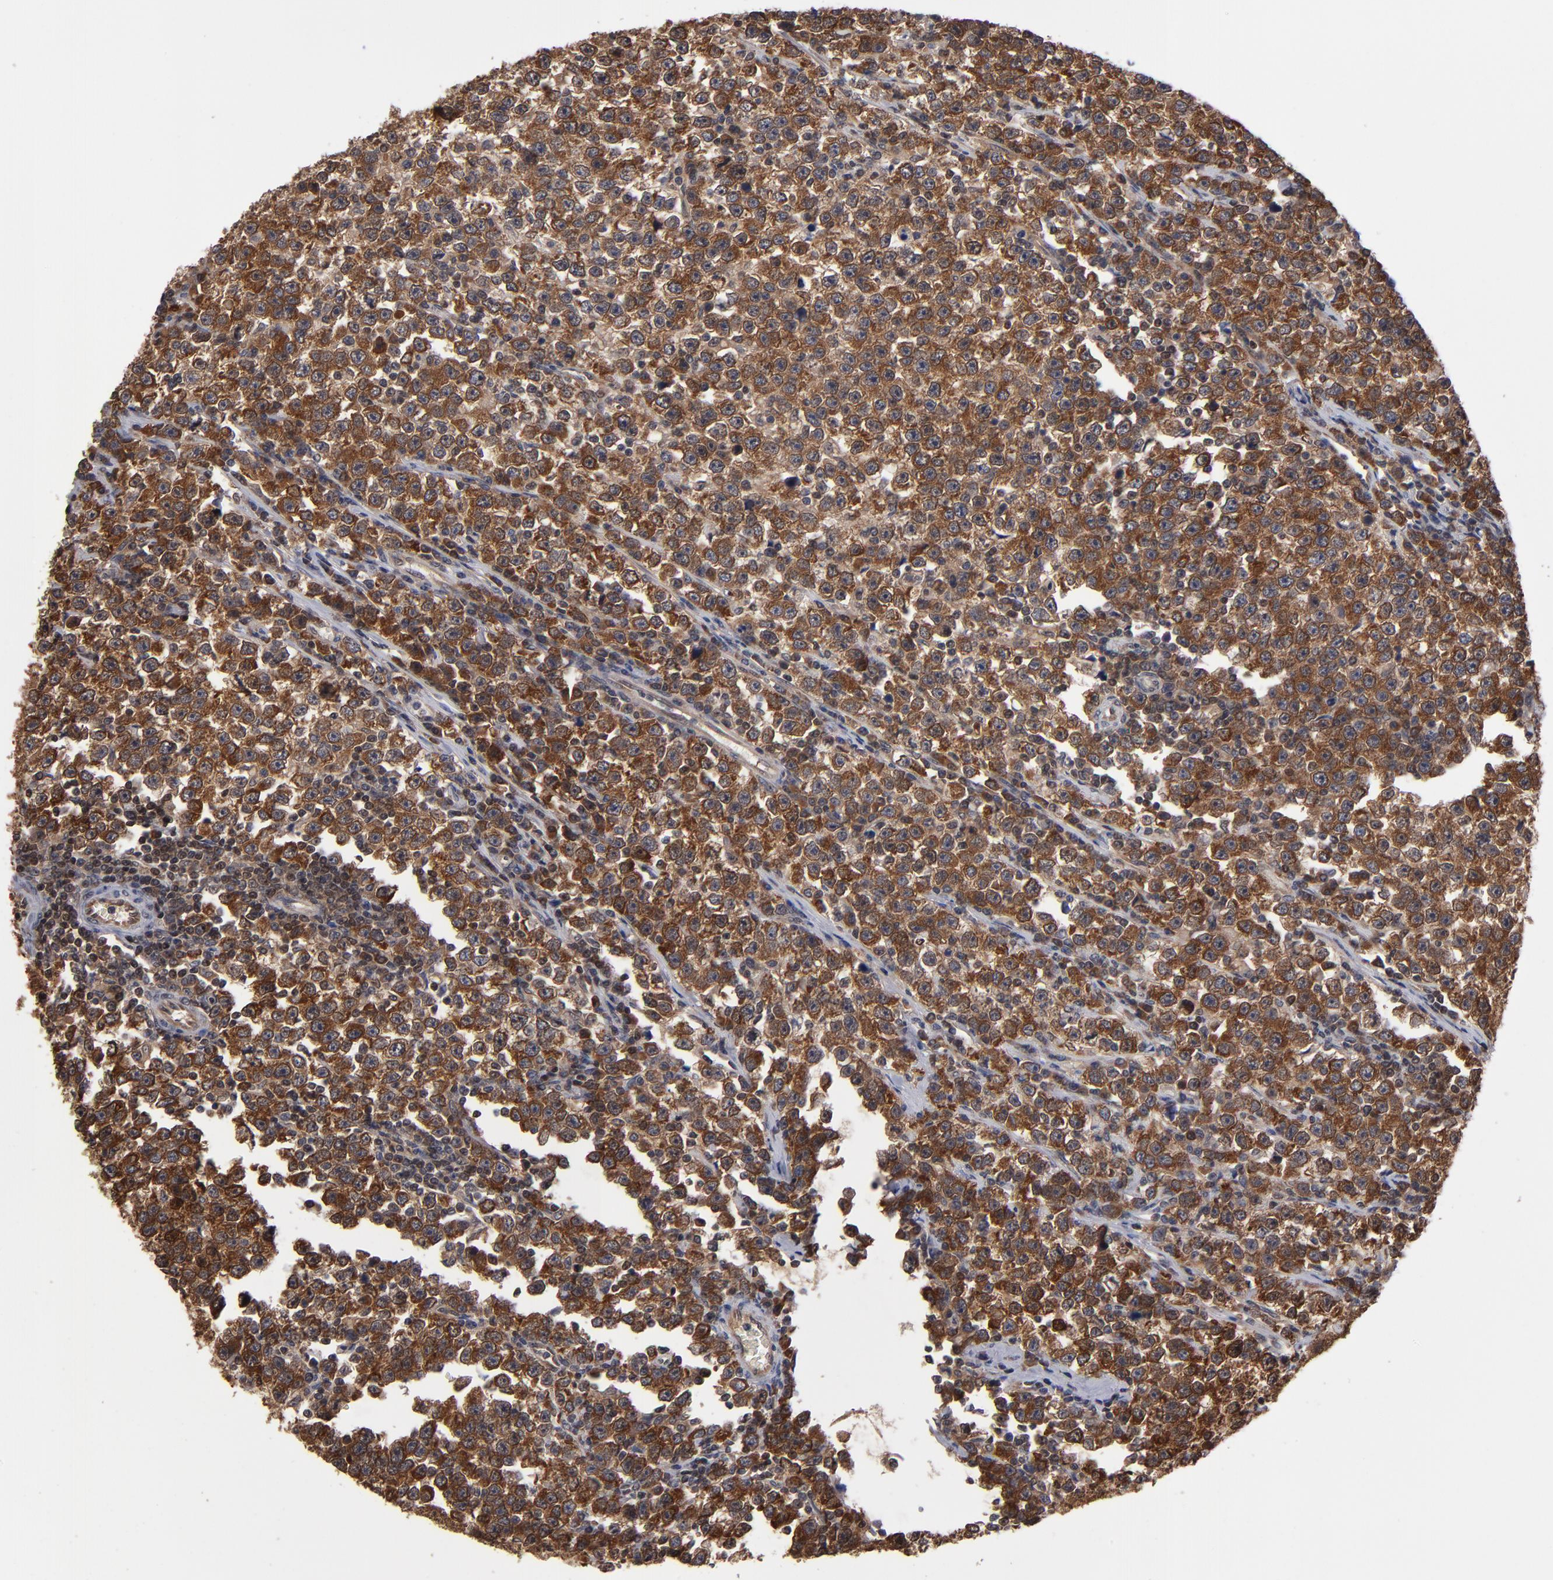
{"staining": {"intensity": "strong", "quantity": ">75%", "location": "cytoplasmic/membranous"}, "tissue": "testis cancer", "cell_type": "Tumor cells", "image_type": "cancer", "snomed": [{"axis": "morphology", "description": "Seminoma, NOS"}, {"axis": "topography", "description": "Testis"}], "caption": "Strong cytoplasmic/membranous positivity for a protein is seen in approximately >75% of tumor cells of seminoma (testis) using immunohistochemistry (IHC).", "gene": "ALG13", "patient": {"sex": "male", "age": 43}}